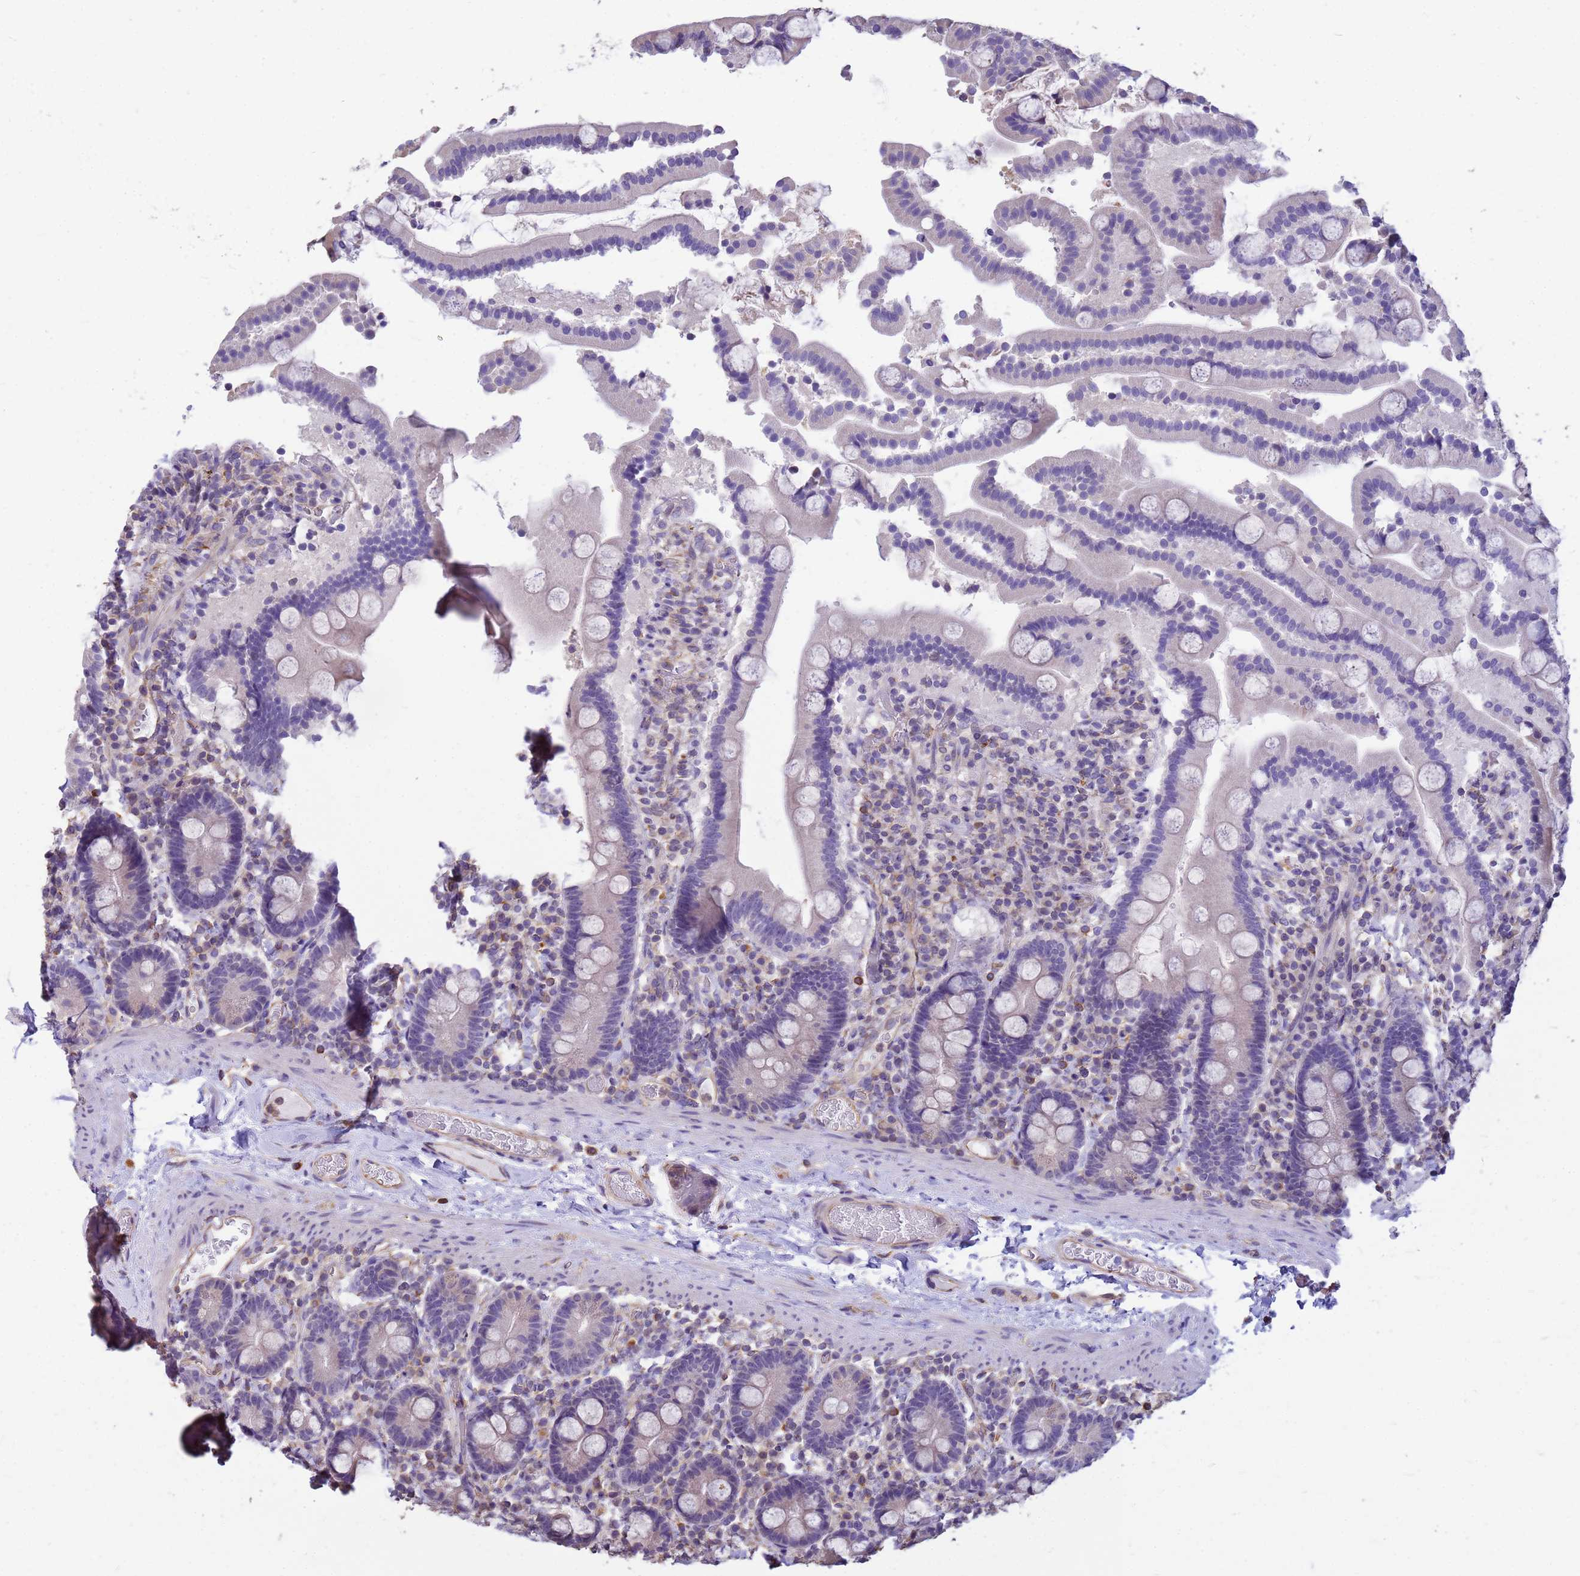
{"staining": {"intensity": "negative", "quantity": "none", "location": "none"}, "tissue": "duodenum", "cell_type": "Glandular cells", "image_type": "normal", "snomed": [{"axis": "morphology", "description": "Normal tissue, NOS"}, {"axis": "topography", "description": "Duodenum"}], "caption": "Glandular cells are negative for protein expression in normal human duodenum. (DAB immunohistochemistry visualized using brightfield microscopy, high magnification).", "gene": "TCEAL3", "patient": {"sex": "male", "age": 55}}